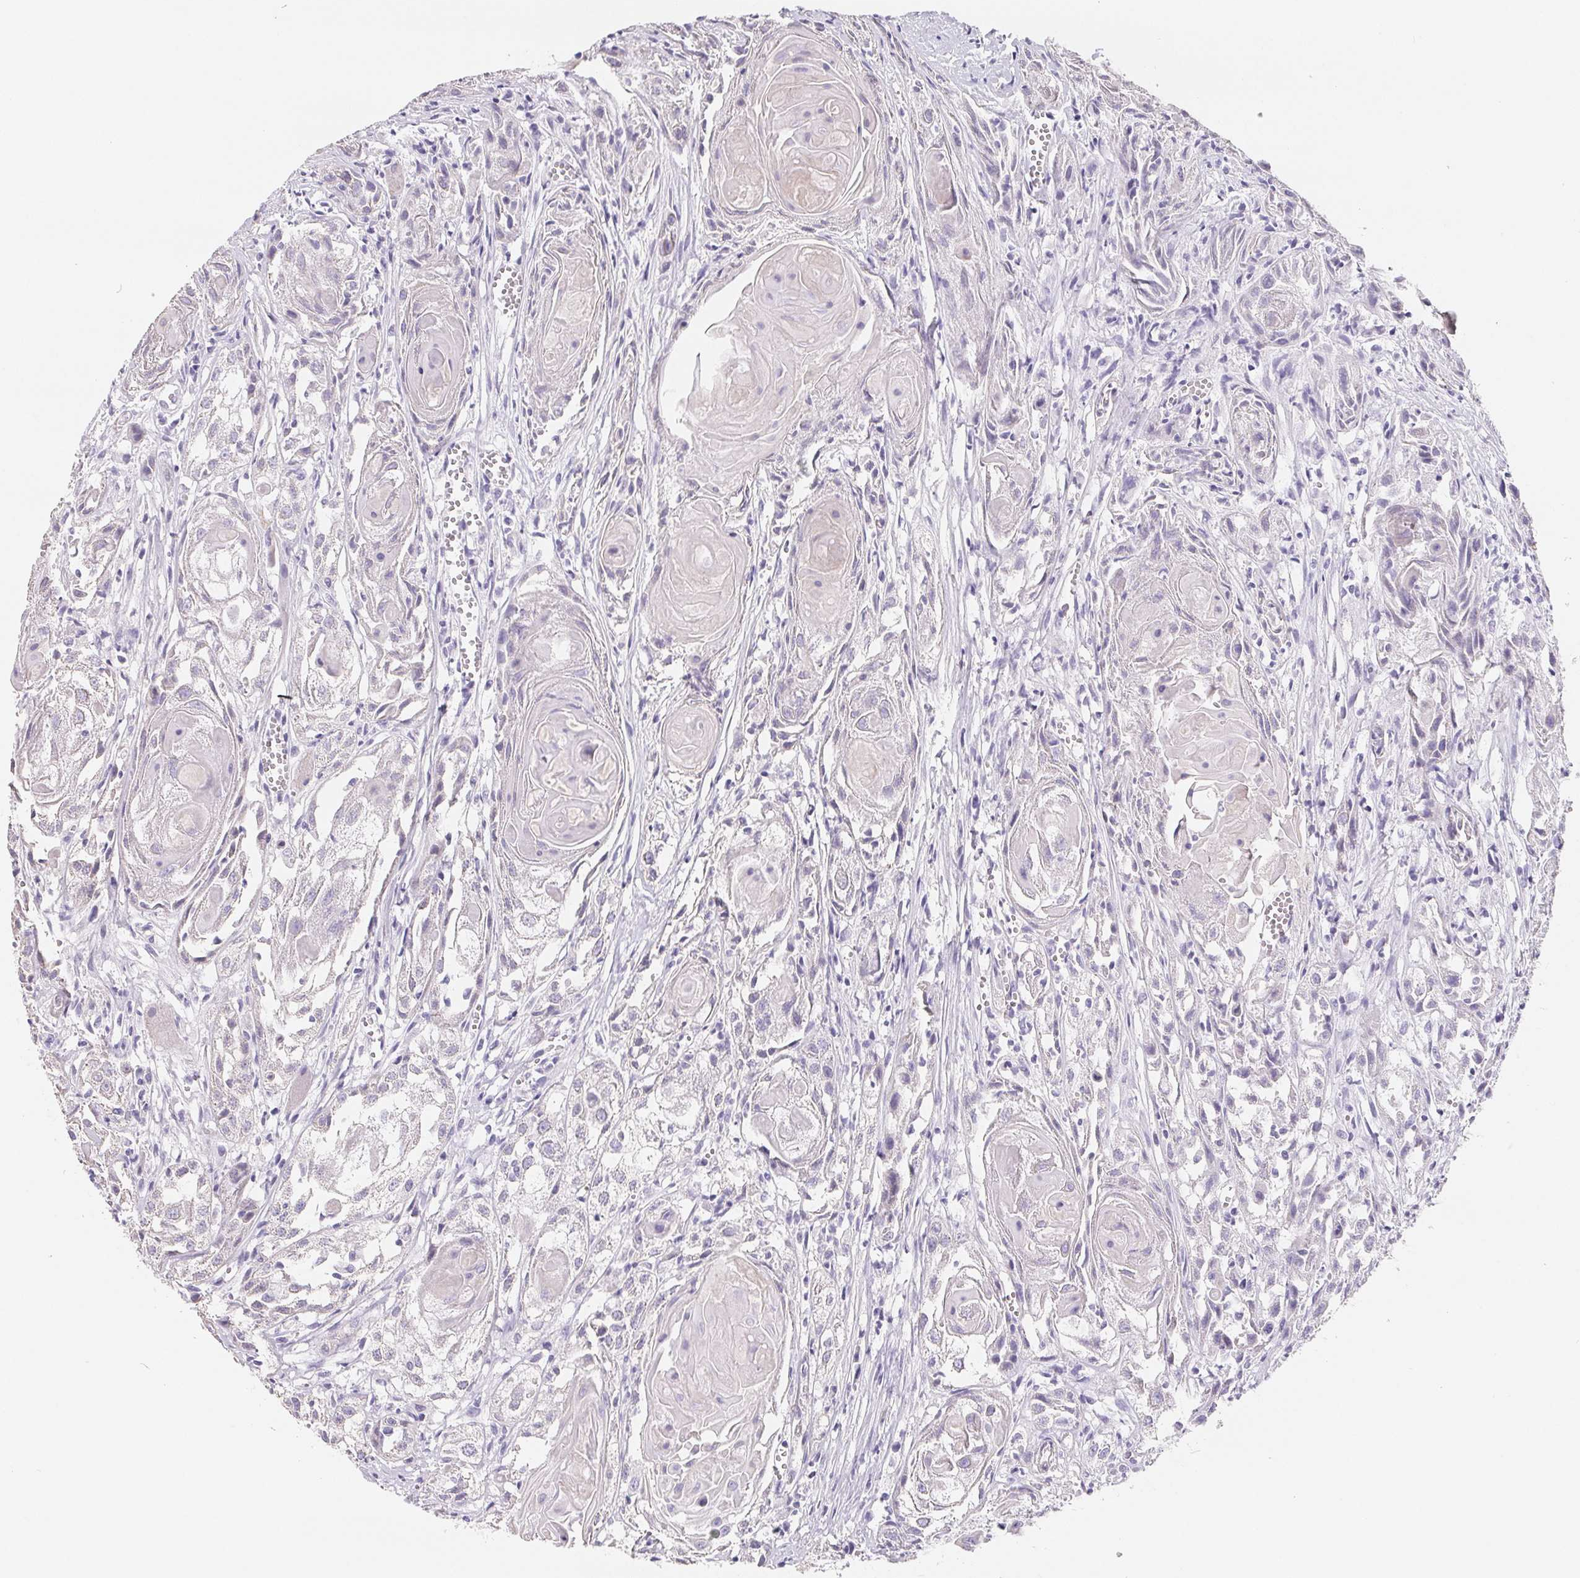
{"staining": {"intensity": "negative", "quantity": "none", "location": "none"}, "tissue": "head and neck cancer", "cell_type": "Tumor cells", "image_type": "cancer", "snomed": [{"axis": "morphology", "description": "Squamous cell carcinoma, NOS"}, {"axis": "topography", "description": "Head-Neck"}], "caption": "DAB (3,3'-diaminobenzidine) immunohistochemical staining of head and neck cancer reveals no significant expression in tumor cells.", "gene": "FDX1", "patient": {"sex": "female", "age": 80}}